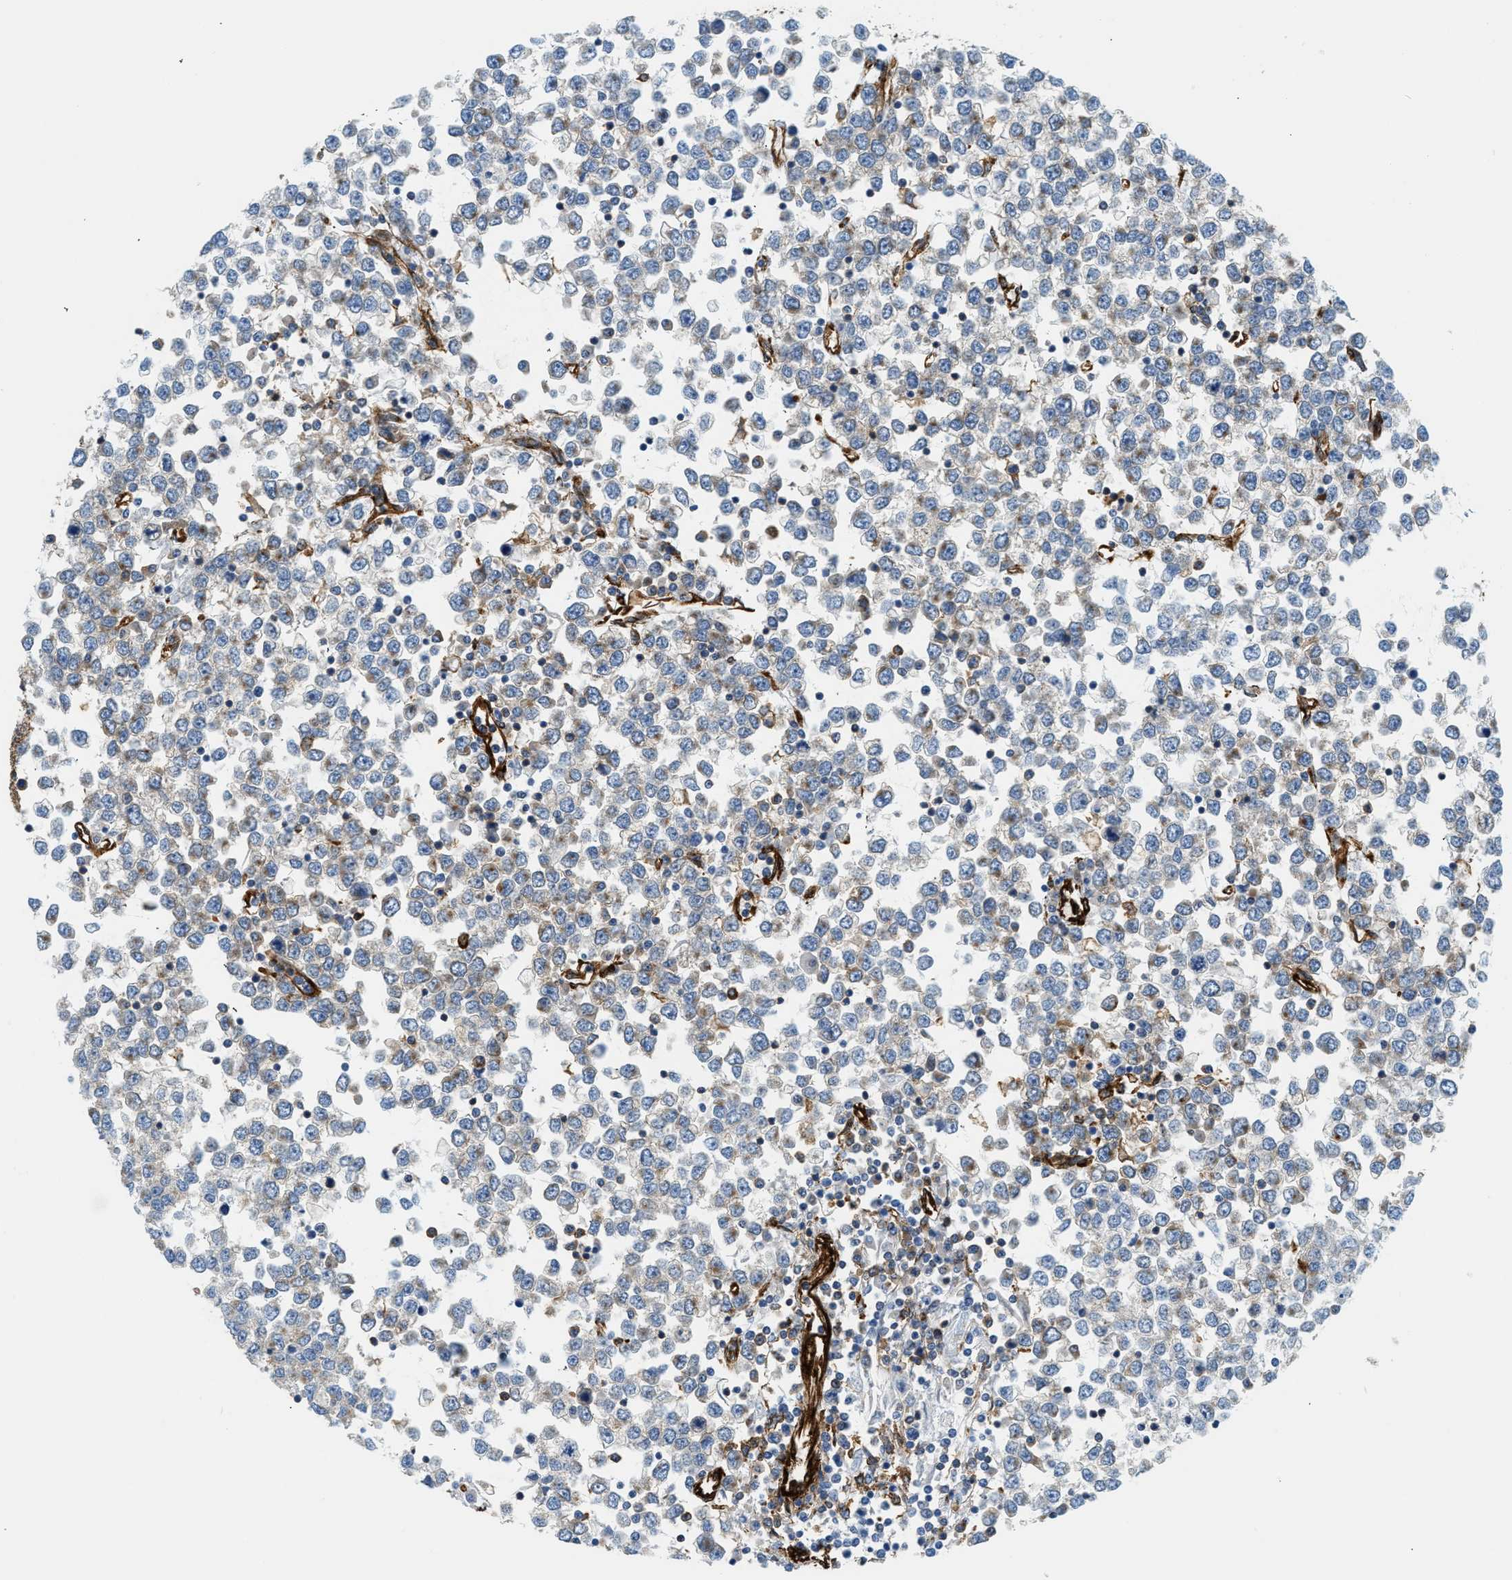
{"staining": {"intensity": "negative", "quantity": "none", "location": "none"}, "tissue": "testis cancer", "cell_type": "Tumor cells", "image_type": "cancer", "snomed": [{"axis": "morphology", "description": "Seminoma, NOS"}, {"axis": "topography", "description": "Testis"}], "caption": "DAB (3,3'-diaminobenzidine) immunohistochemical staining of testis seminoma reveals no significant staining in tumor cells.", "gene": "HIP1", "patient": {"sex": "male", "age": 65}}